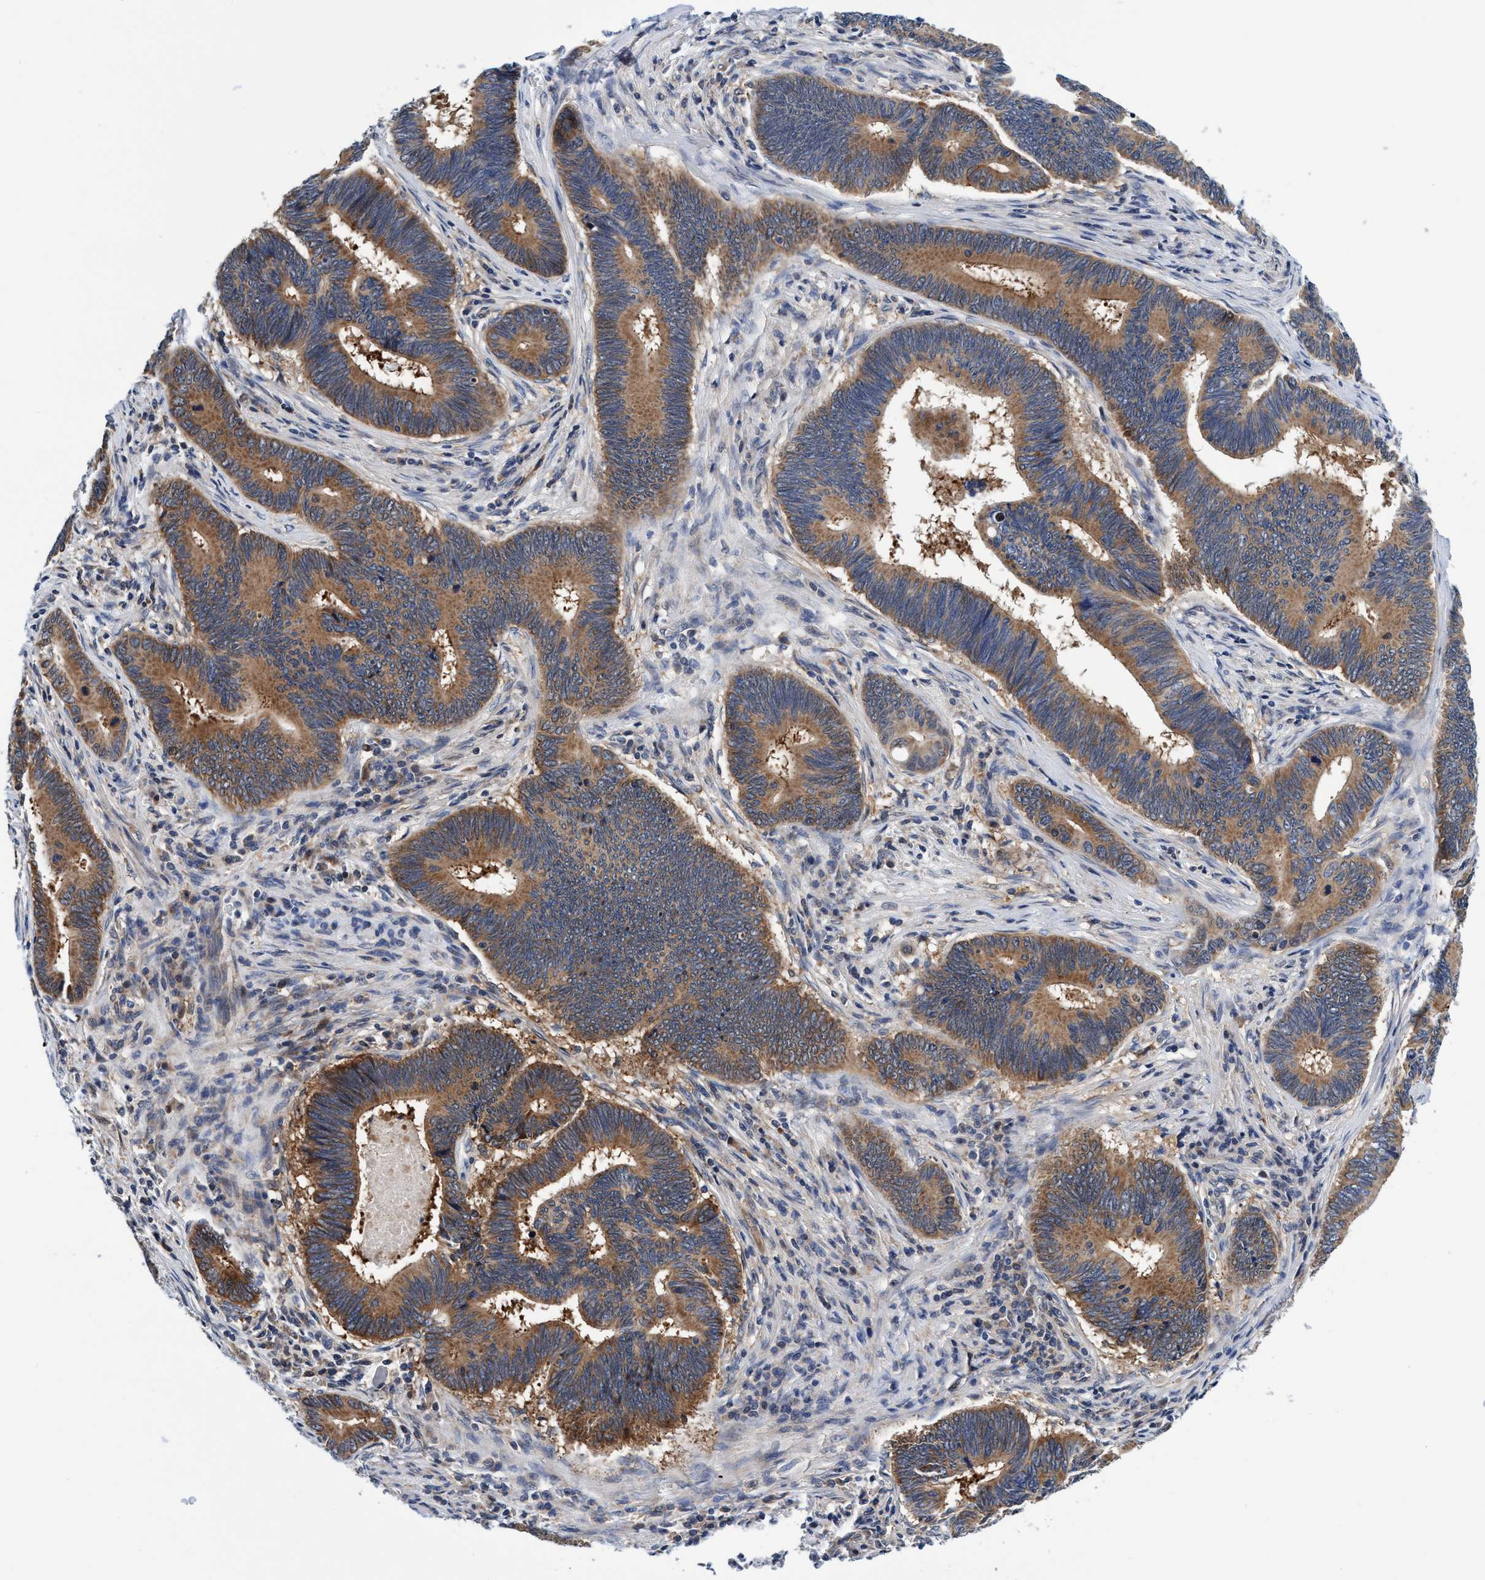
{"staining": {"intensity": "moderate", "quantity": ">75%", "location": "cytoplasmic/membranous"}, "tissue": "pancreatic cancer", "cell_type": "Tumor cells", "image_type": "cancer", "snomed": [{"axis": "morphology", "description": "Adenocarcinoma, NOS"}, {"axis": "topography", "description": "Pancreas"}], "caption": "High-magnification brightfield microscopy of pancreatic cancer stained with DAB (3,3'-diaminobenzidine) (brown) and counterstained with hematoxylin (blue). tumor cells exhibit moderate cytoplasmic/membranous positivity is seen in about>75% of cells.", "gene": "AGAP2", "patient": {"sex": "female", "age": 70}}